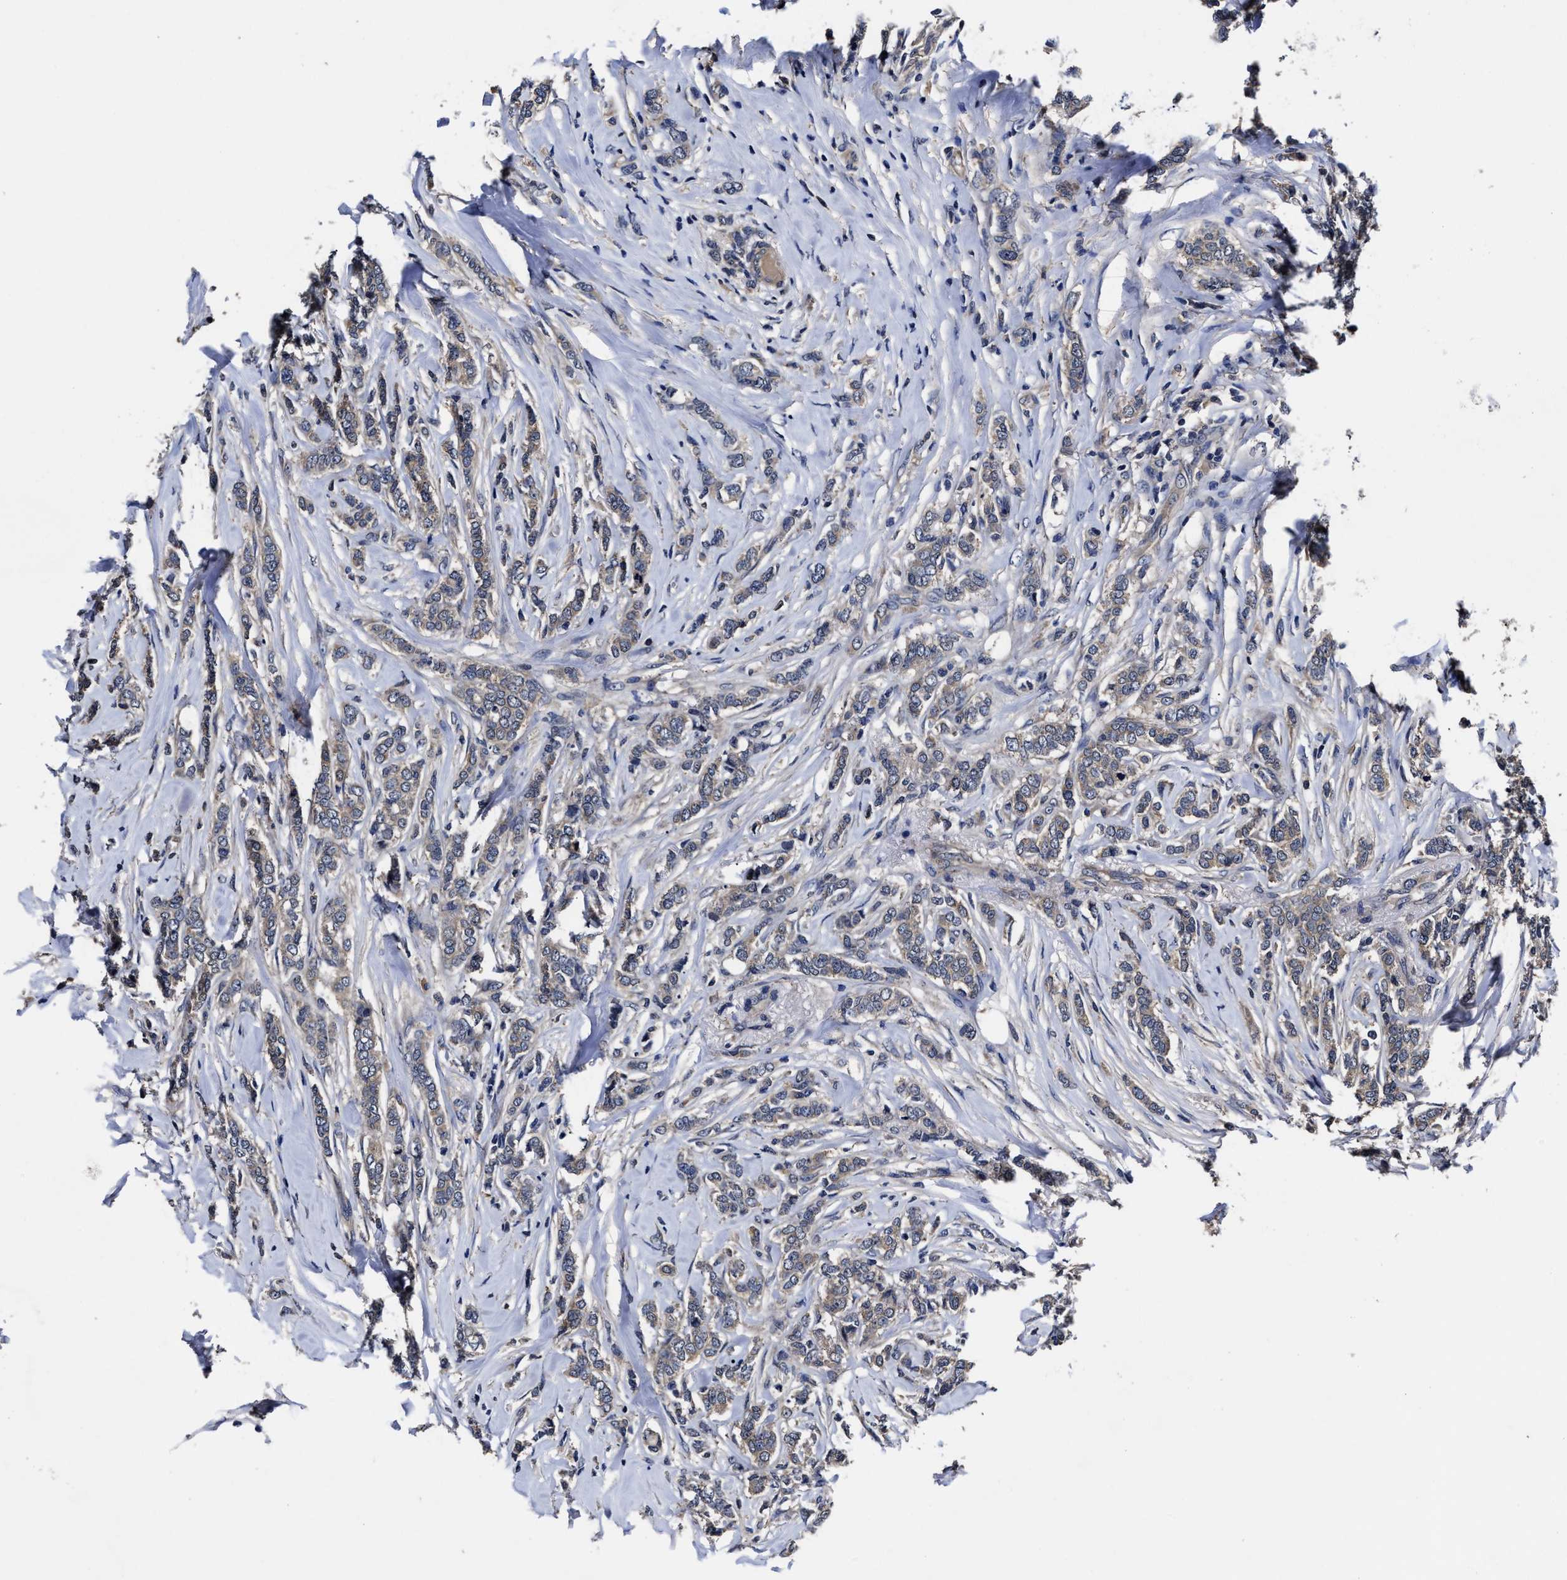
{"staining": {"intensity": "weak", "quantity": ">75%", "location": "cytoplasmic/membranous"}, "tissue": "breast cancer", "cell_type": "Tumor cells", "image_type": "cancer", "snomed": [{"axis": "morphology", "description": "Lobular carcinoma"}, {"axis": "topography", "description": "Skin"}, {"axis": "topography", "description": "Breast"}], "caption": "Weak cytoplasmic/membranous protein staining is present in about >75% of tumor cells in breast cancer (lobular carcinoma).", "gene": "SOCS5", "patient": {"sex": "female", "age": 46}}